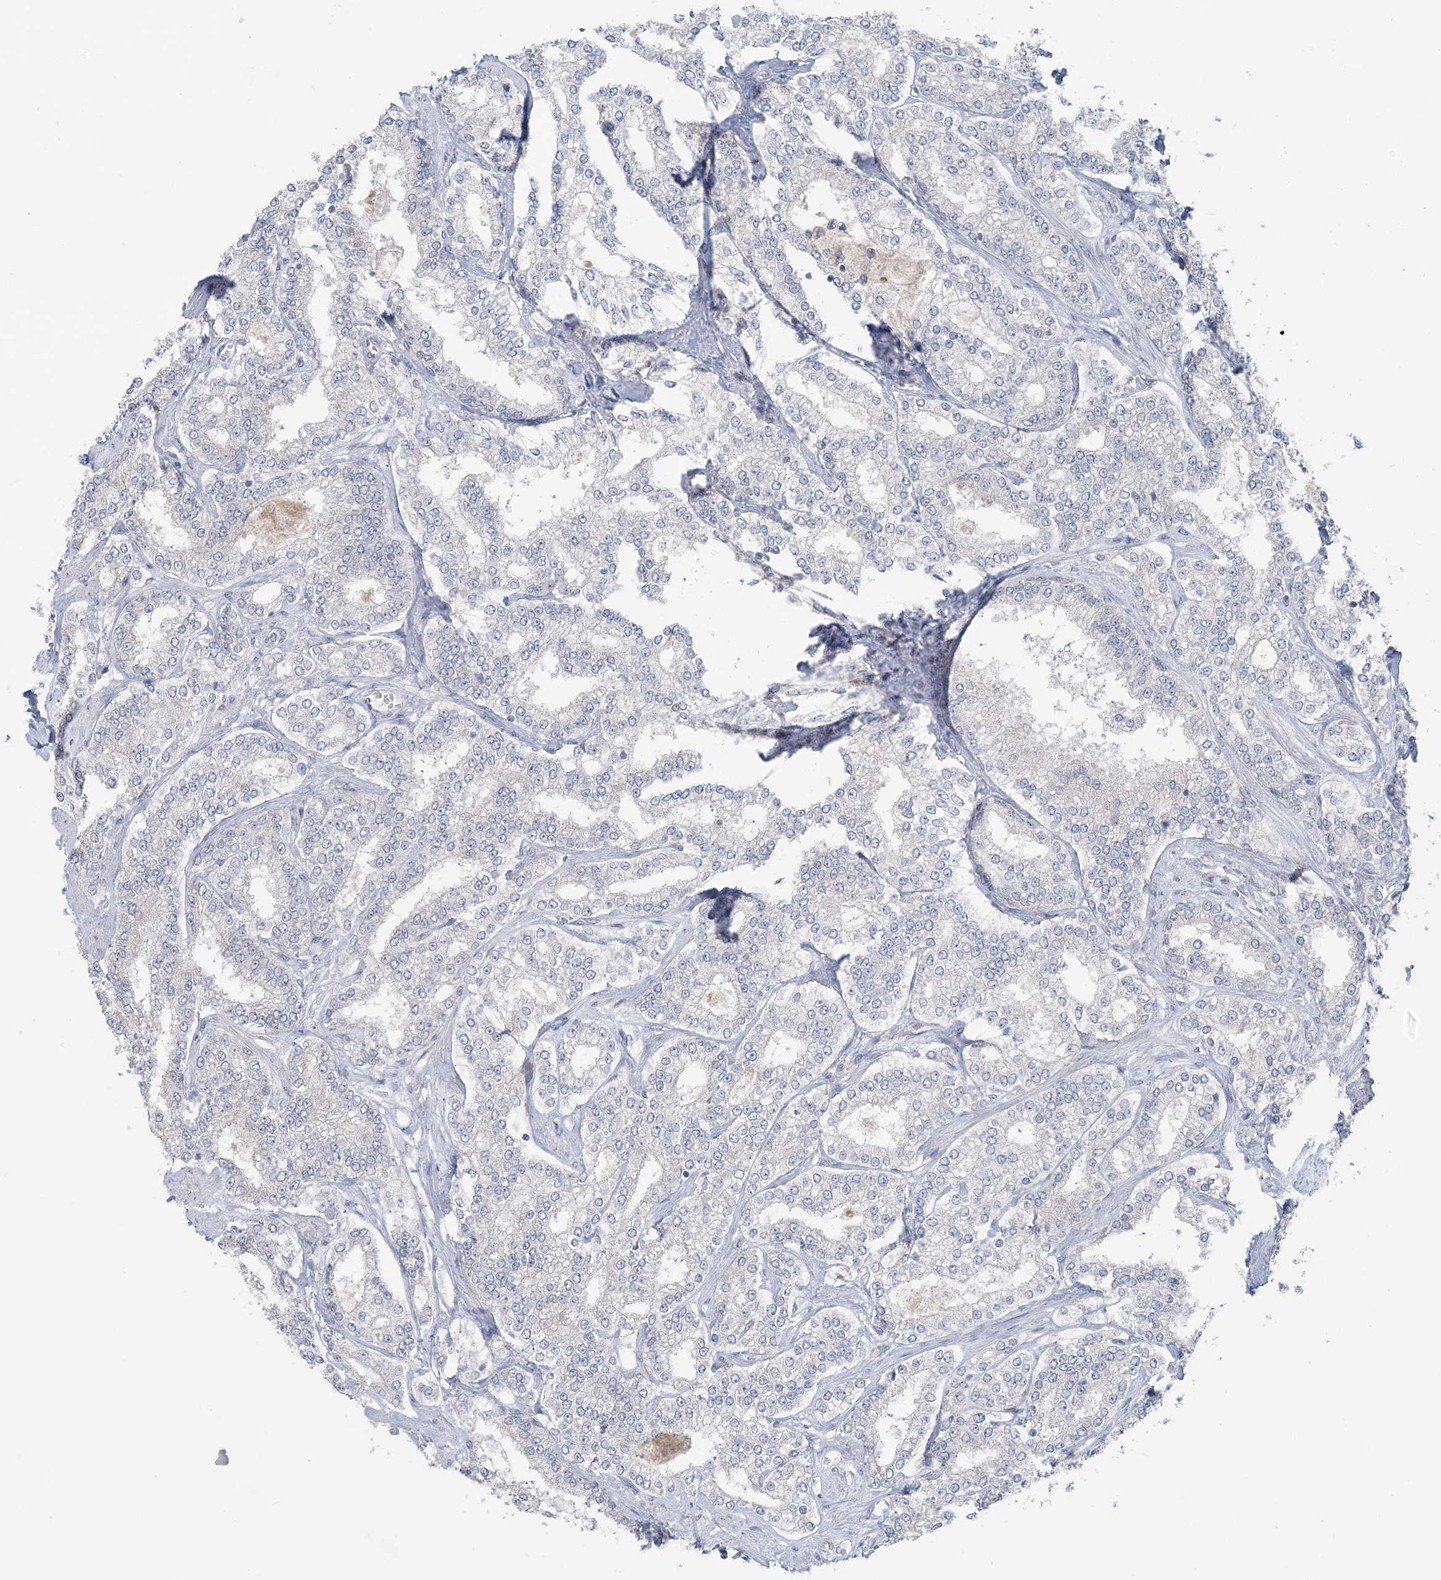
{"staining": {"intensity": "negative", "quantity": "none", "location": "none"}, "tissue": "prostate cancer", "cell_type": "Tumor cells", "image_type": "cancer", "snomed": [{"axis": "morphology", "description": "Normal tissue, NOS"}, {"axis": "morphology", "description": "Adenocarcinoma, High grade"}, {"axis": "topography", "description": "Prostate"}], "caption": "Immunohistochemistry photomicrograph of neoplastic tissue: prostate cancer (high-grade adenocarcinoma) stained with DAB (3,3'-diaminobenzidine) exhibits no significant protein expression in tumor cells.", "gene": "EEFSEC", "patient": {"sex": "male", "age": 83}}